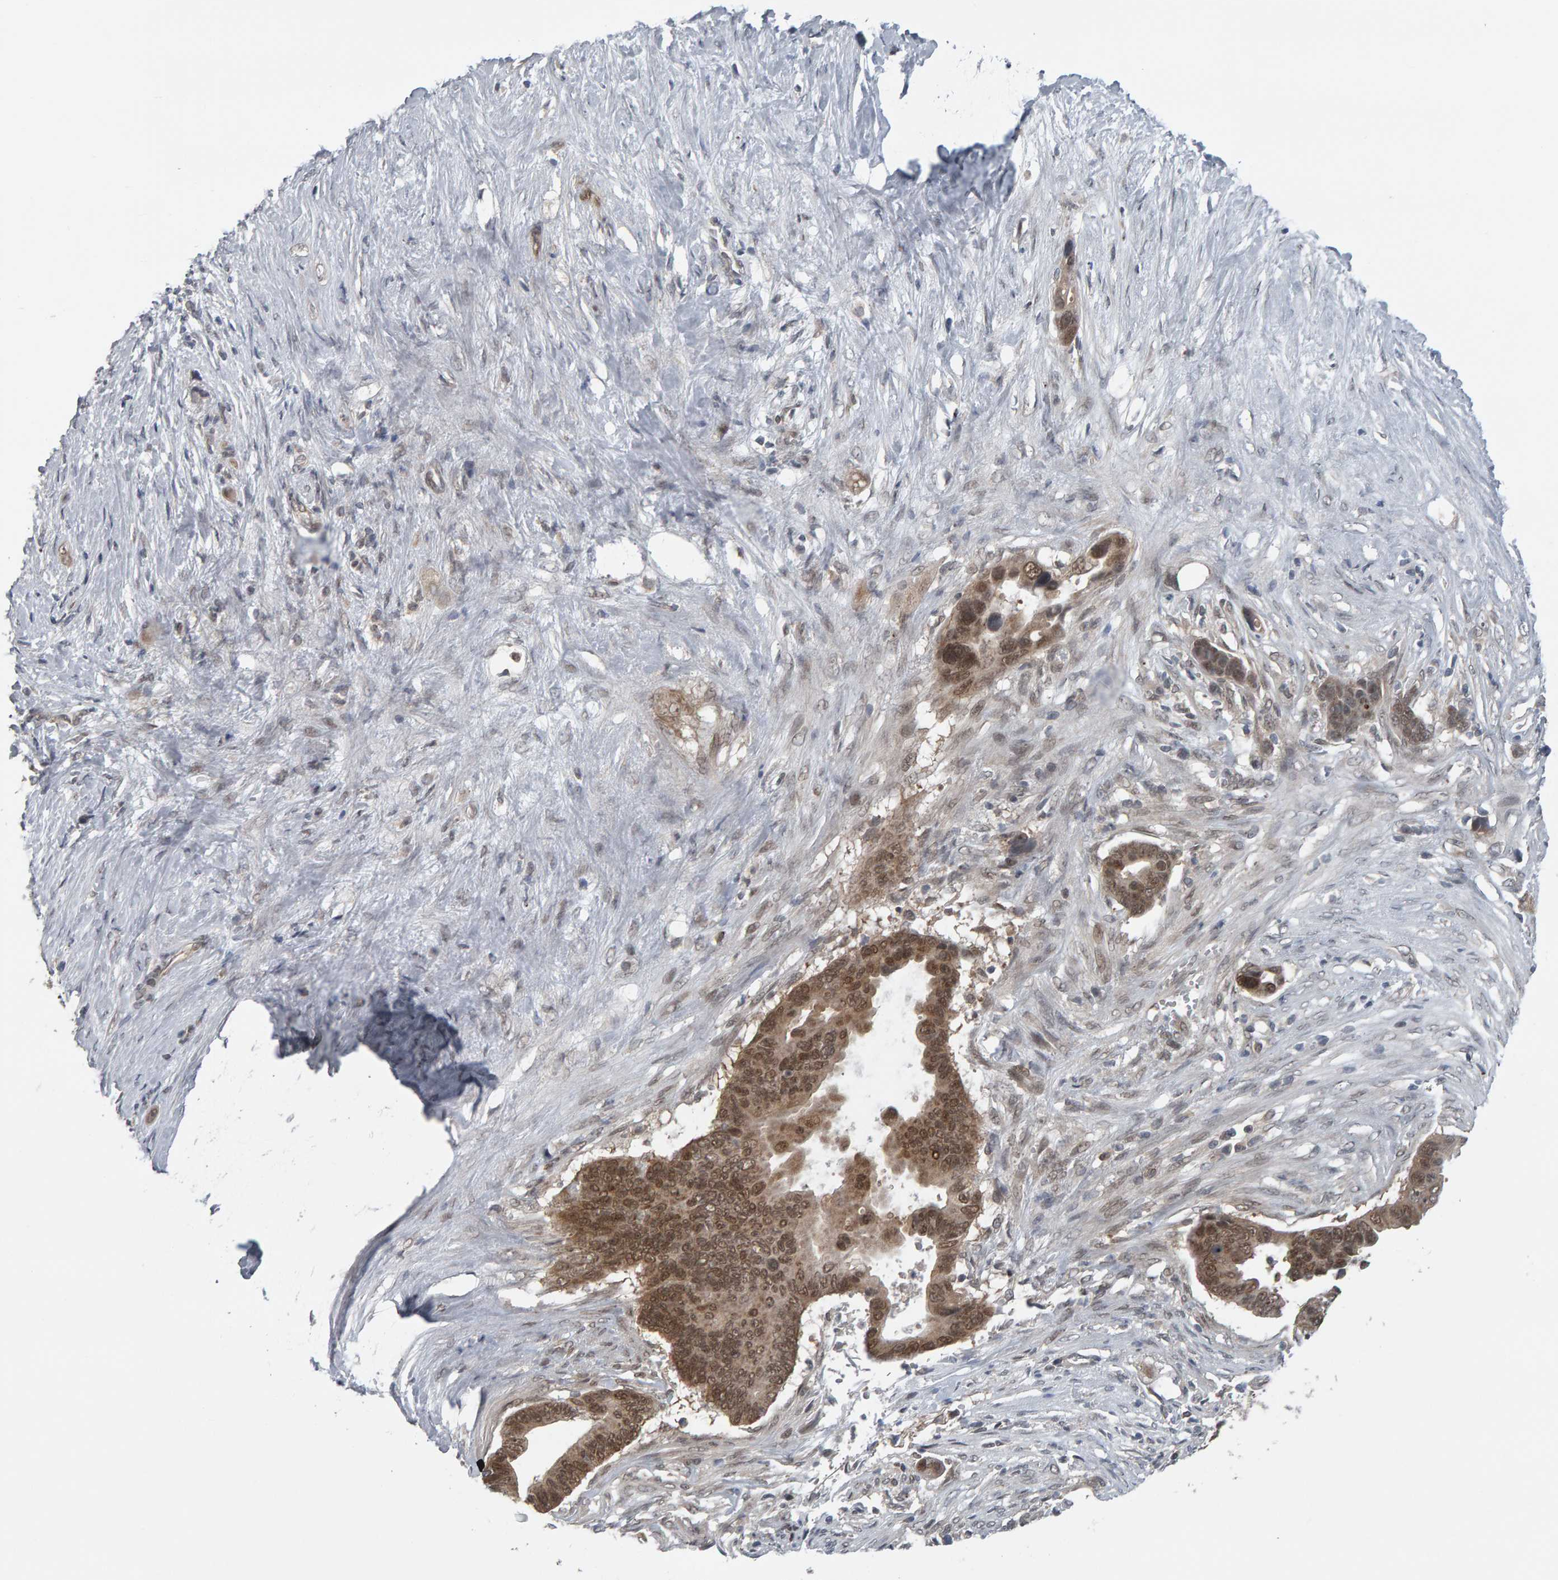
{"staining": {"intensity": "moderate", "quantity": ">75%", "location": "cytoplasmic/membranous,nuclear"}, "tissue": "pancreatic cancer", "cell_type": "Tumor cells", "image_type": "cancer", "snomed": [{"axis": "morphology", "description": "Adenocarcinoma, NOS"}, {"axis": "topography", "description": "Pancreas"}], "caption": "About >75% of tumor cells in pancreatic cancer demonstrate moderate cytoplasmic/membranous and nuclear protein positivity as visualized by brown immunohistochemical staining.", "gene": "COASY", "patient": {"sex": "female", "age": 72}}